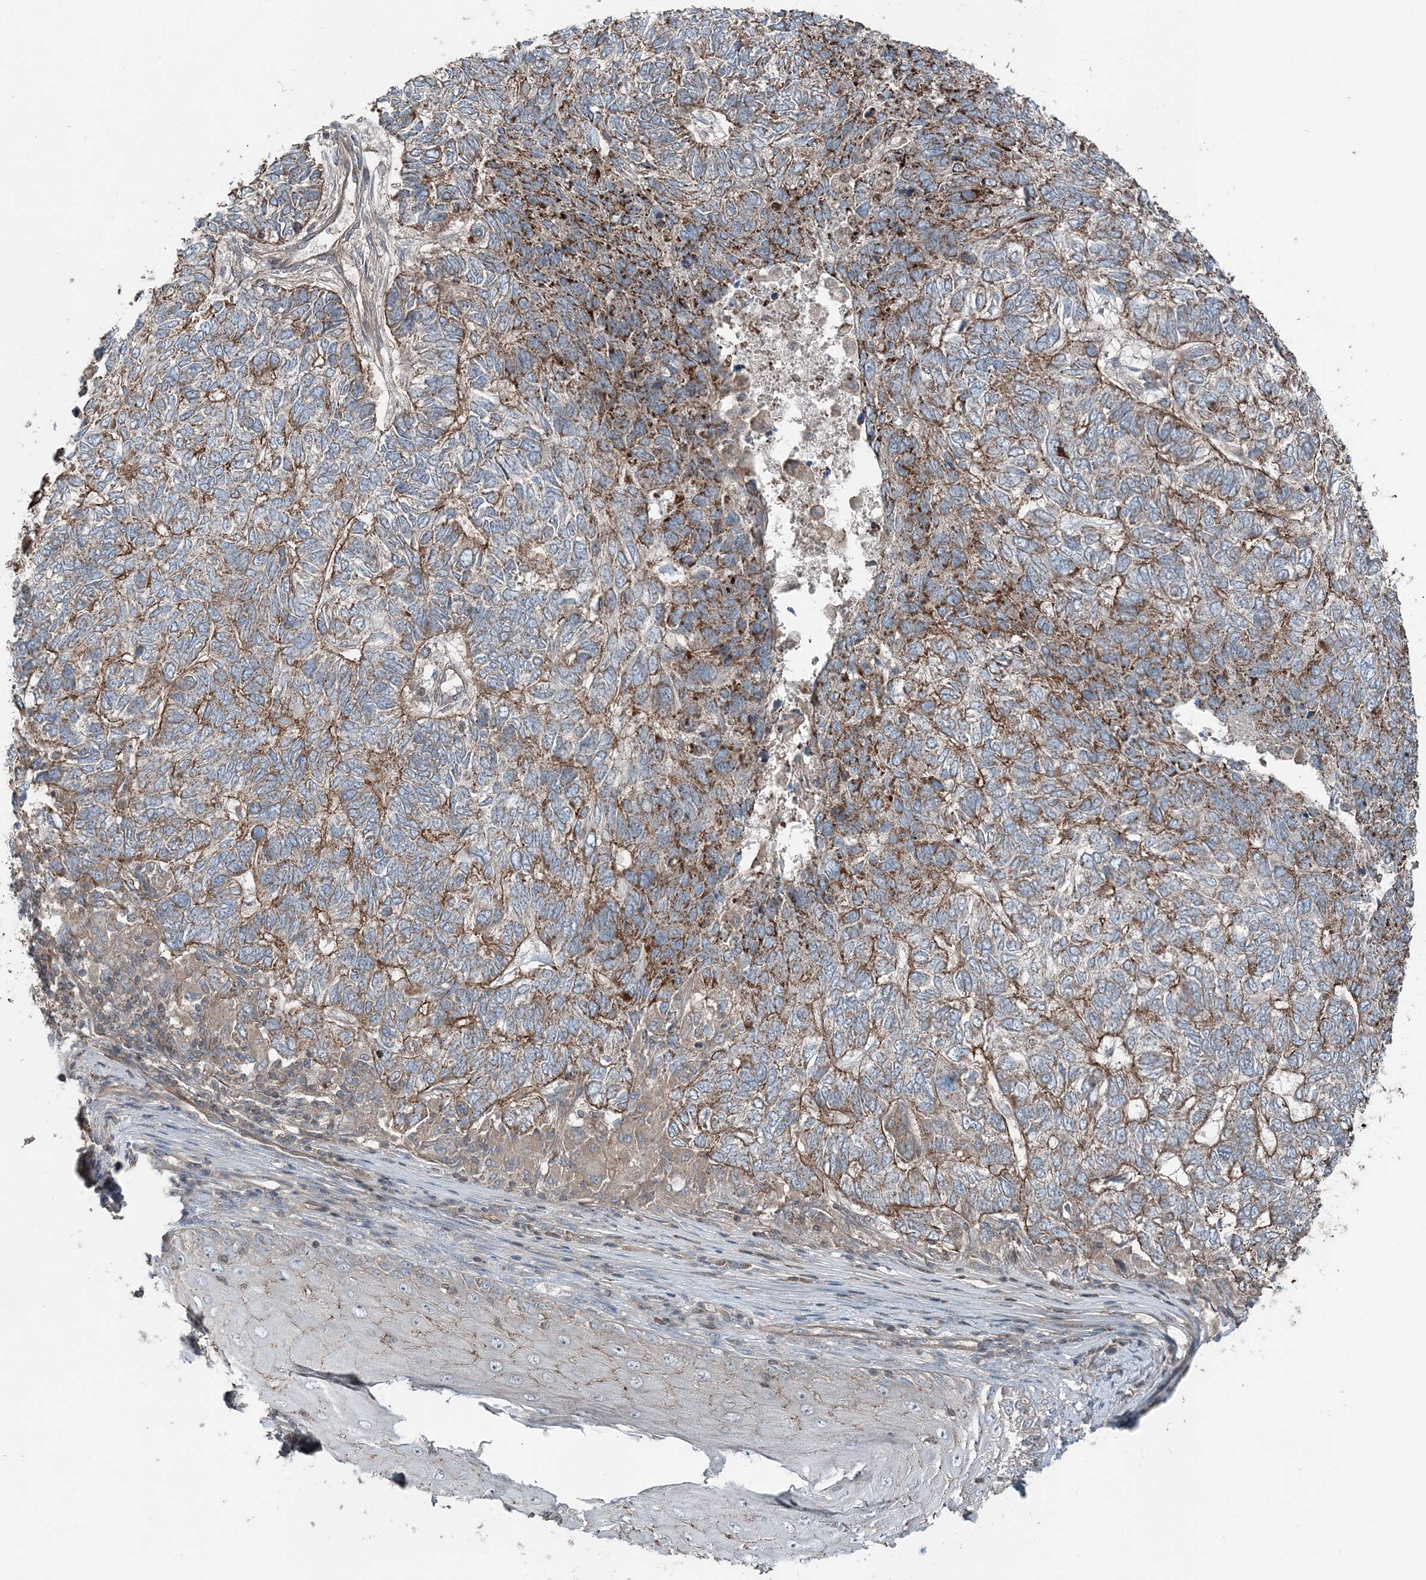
{"staining": {"intensity": "moderate", "quantity": ">75%", "location": "cytoplasmic/membranous"}, "tissue": "skin cancer", "cell_type": "Tumor cells", "image_type": "cancer", "snomed": [{"axis": "morphology", "description": "Basal cell carcinoma"}, {"axis": "topography", "description": "Skin"}], "caption": "Moderate cytoplasmic/membranous protein positivity is seen in about >75% of tumor cells in skin basal cell carcinoma.", "gene": "KY", "patient": {"sex": "female", "age": 65}}